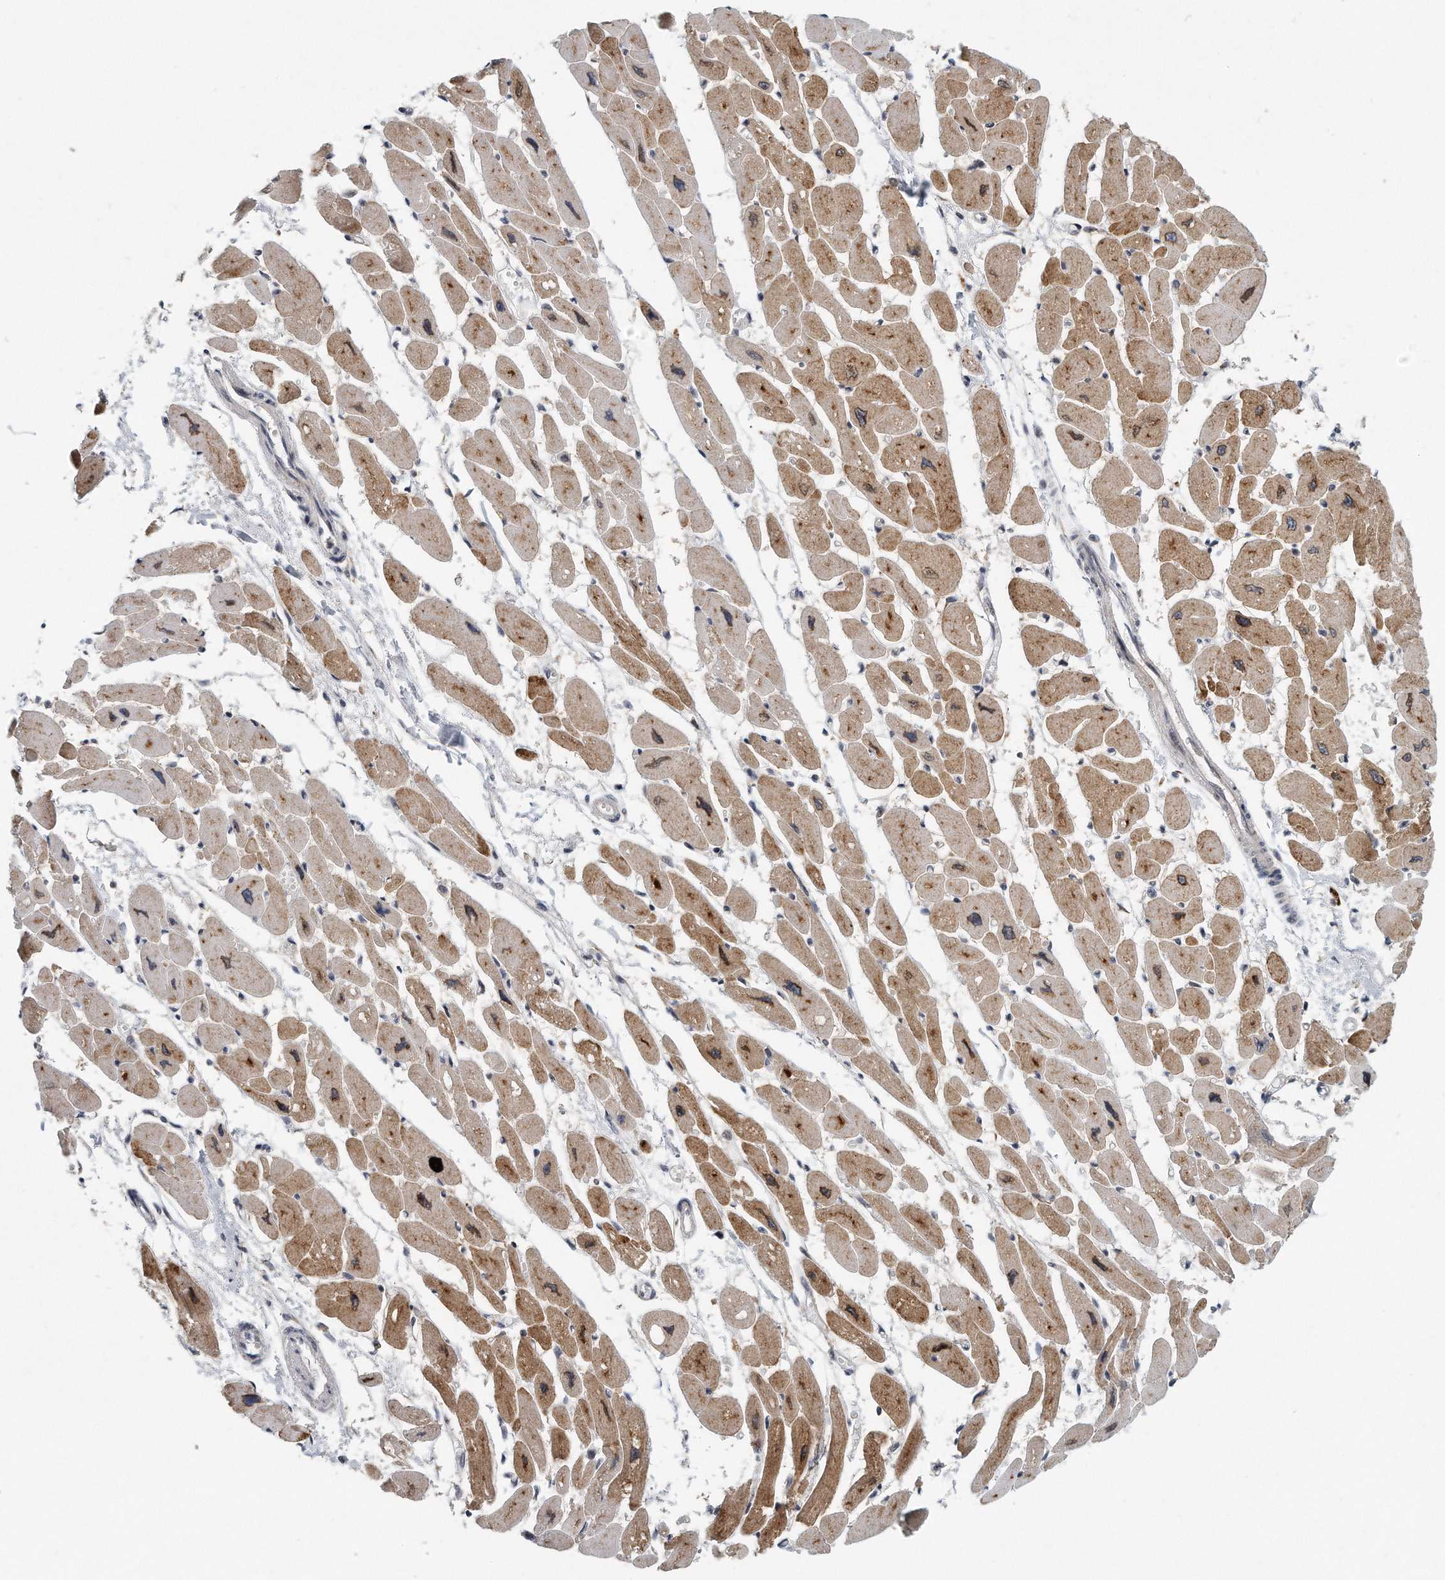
{"staining": {"intensity": "moderate", "quantity": ">75%", "location": "cytoplasmic/membranous"}, "tissue": "heart muscle", "cell_type": "Cardiomyocytes", "image_type": "normal", "snomed": [{"axis": "morphology", "description": "Normal tissue, NOS"}, {"axis": "topography", "description": "Heart"}], "caption": "The micrograph demonstrates staining of benign heart muscle, revealing moderate cytoplasmic/membranous protein staining (brown color) within cardiomyocytes. (Brightfield microscopy of DAB IHC at high magnification).", "gene": "VLDLR", "patient": {"sex": "female", "age": 54}}